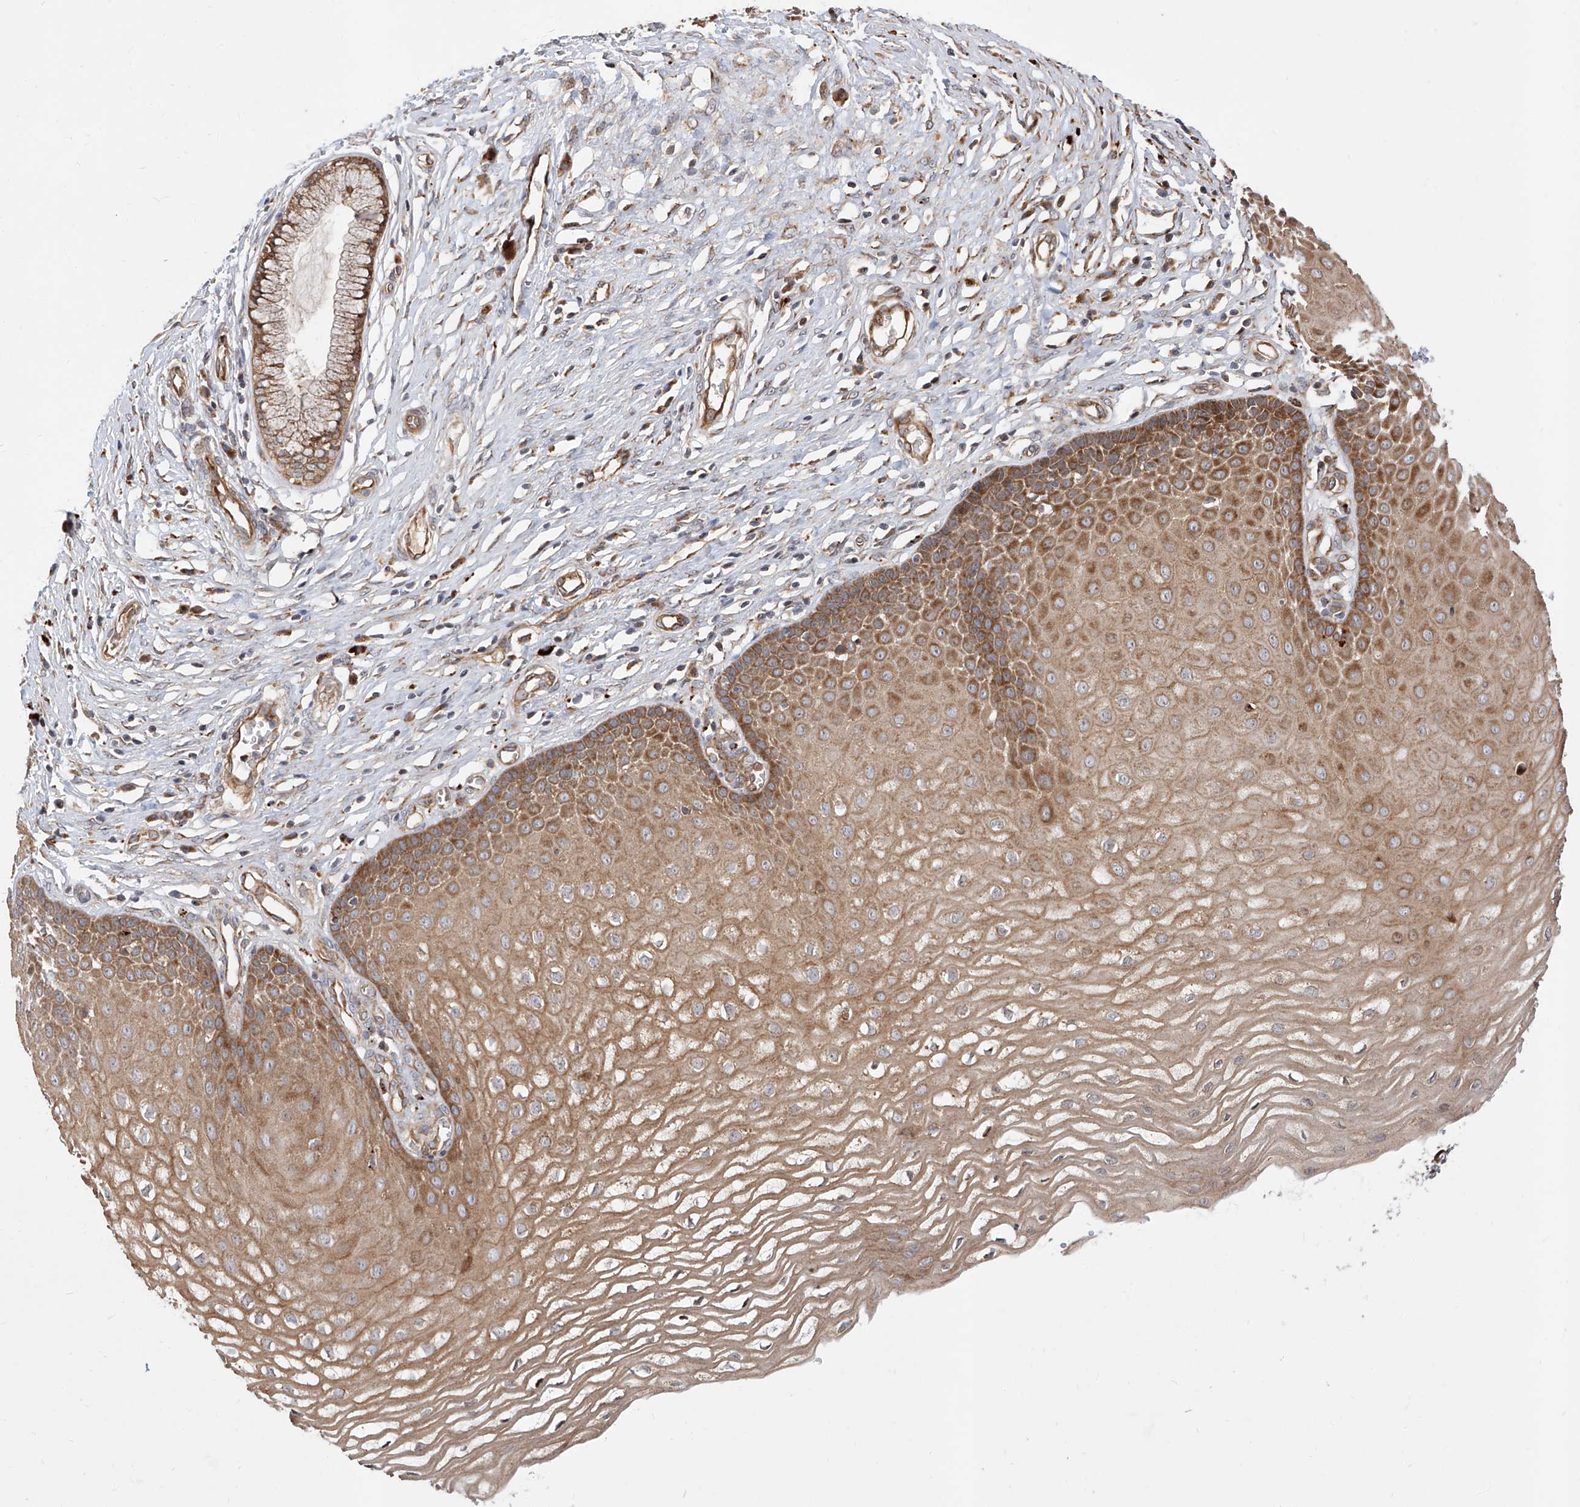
{"staining": {"intensity": "moderate", "quantity": ">75%", "location": "cytoplasmic/membranous"}, "tissue": "cervix", "cell_type": "Glandular cells", "image_type": "normal", "snomed": [{"axis": "morphology", "description": "Normal tissue, NOS"}, {"axis": "topography", "description": "Cervix"}], "caption": "Immunohistochemistry histopathology image of benign cervix: cervix stained using immunohistochemistry (IHC) exhibits medium levels of moderate protein expression localized specifically in the cytoplasmic/membranous of glandular cells, appearing as a cytoplasmic/membranous brown color.", "gene": "DIRAS3", "patient": {"sex": "female", "age": 55}}